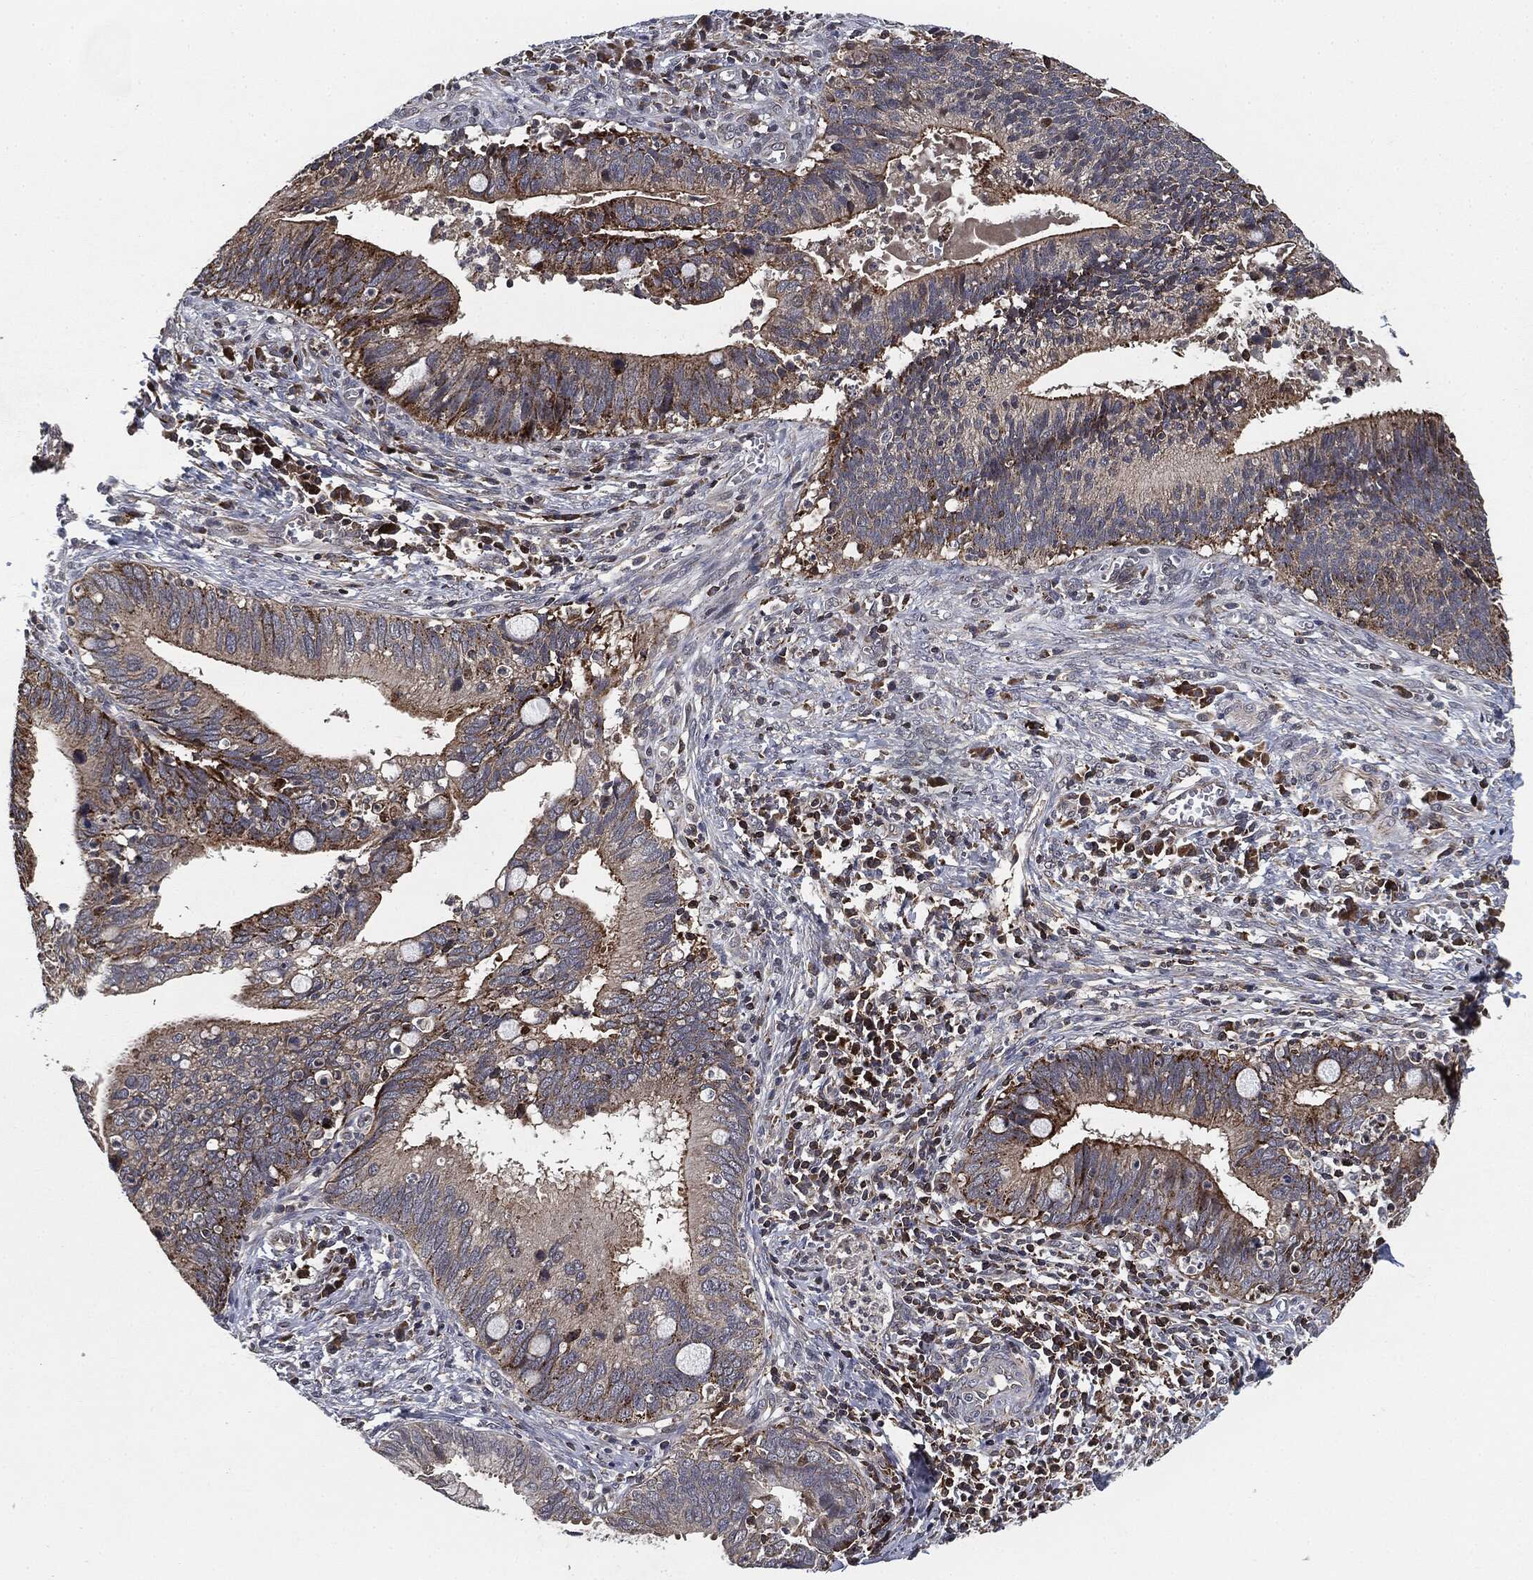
{"staining": {"intensity": "moderate", "quantity": "25%-75%", "location": "cytoplasmic/membranous"}, "tissue": "cervical cancer", "cell_type": "Tumor cells", "image_type": "cancer", "snomed": [{"axis": "morphology", "description": "Adenocarcinoma, NOS"}, {"axis": "topography", "description": "Cervix"}], "caption": "Cervical cancer stained for a protein (brown) shows moderate cytoplasmic/membranous positive positivity in about 25%-75% of tumor cells.", "gene": "UBR1", "patient": {"sex": "female", "age": 42}}